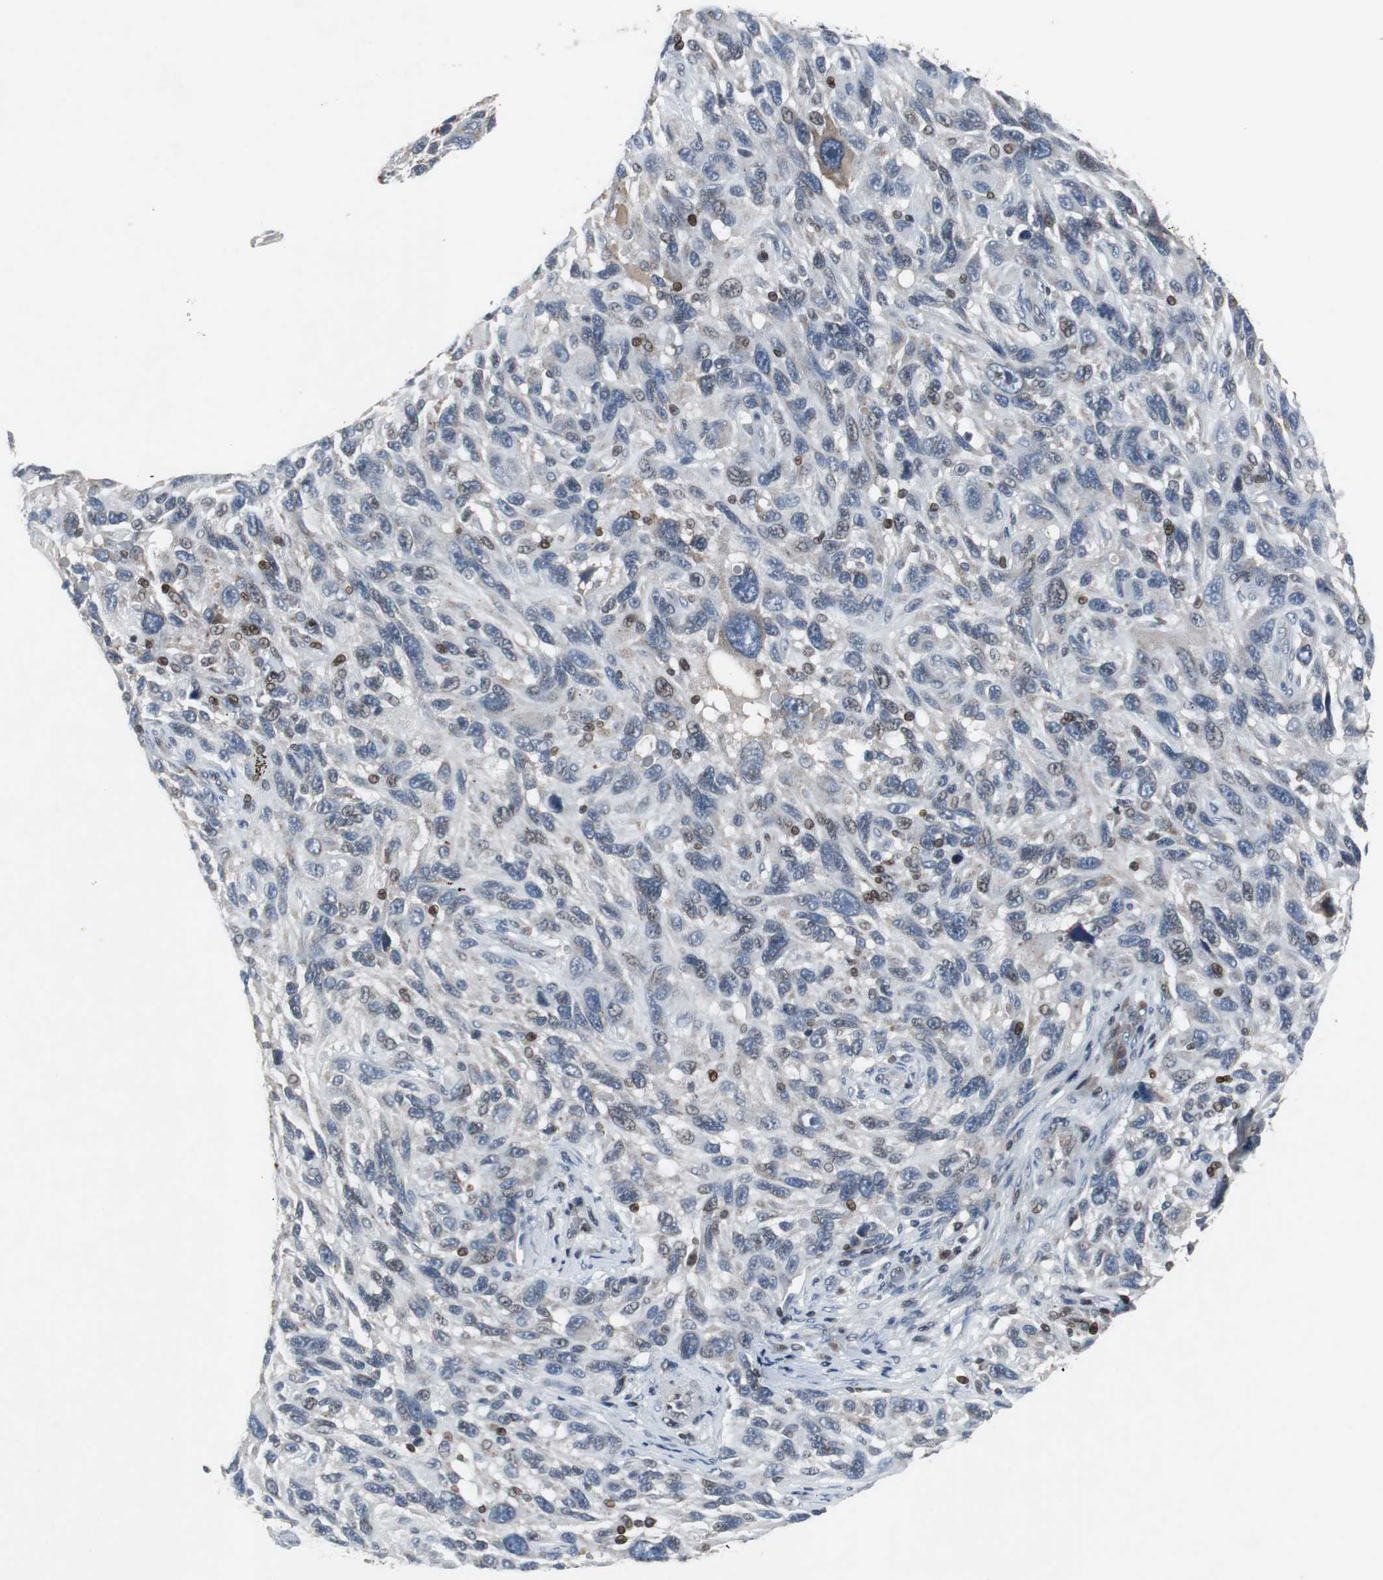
{"staining": {"intensity": "moderate", "quantity": "<25%", "location": "cytoplasmic/membranous"}, "tissue": "melanoma", "cell_type": "Tumor cells", "image_type": "cancer", "snomed": [{"axis": "morphology", "description": "Malignant melanoma, NOS"}, {"axis": "topography", "description": "Skin"}], "caption": "High-power microscopy captured an immunohistochemistry photomicrograph of malignant melanoma, revealing moderate cytoplasmic/membranous expression in approximately <25% of tumor cells.", "gene": "ZNF396", "patient": {"sex": "male", "age": 53}}